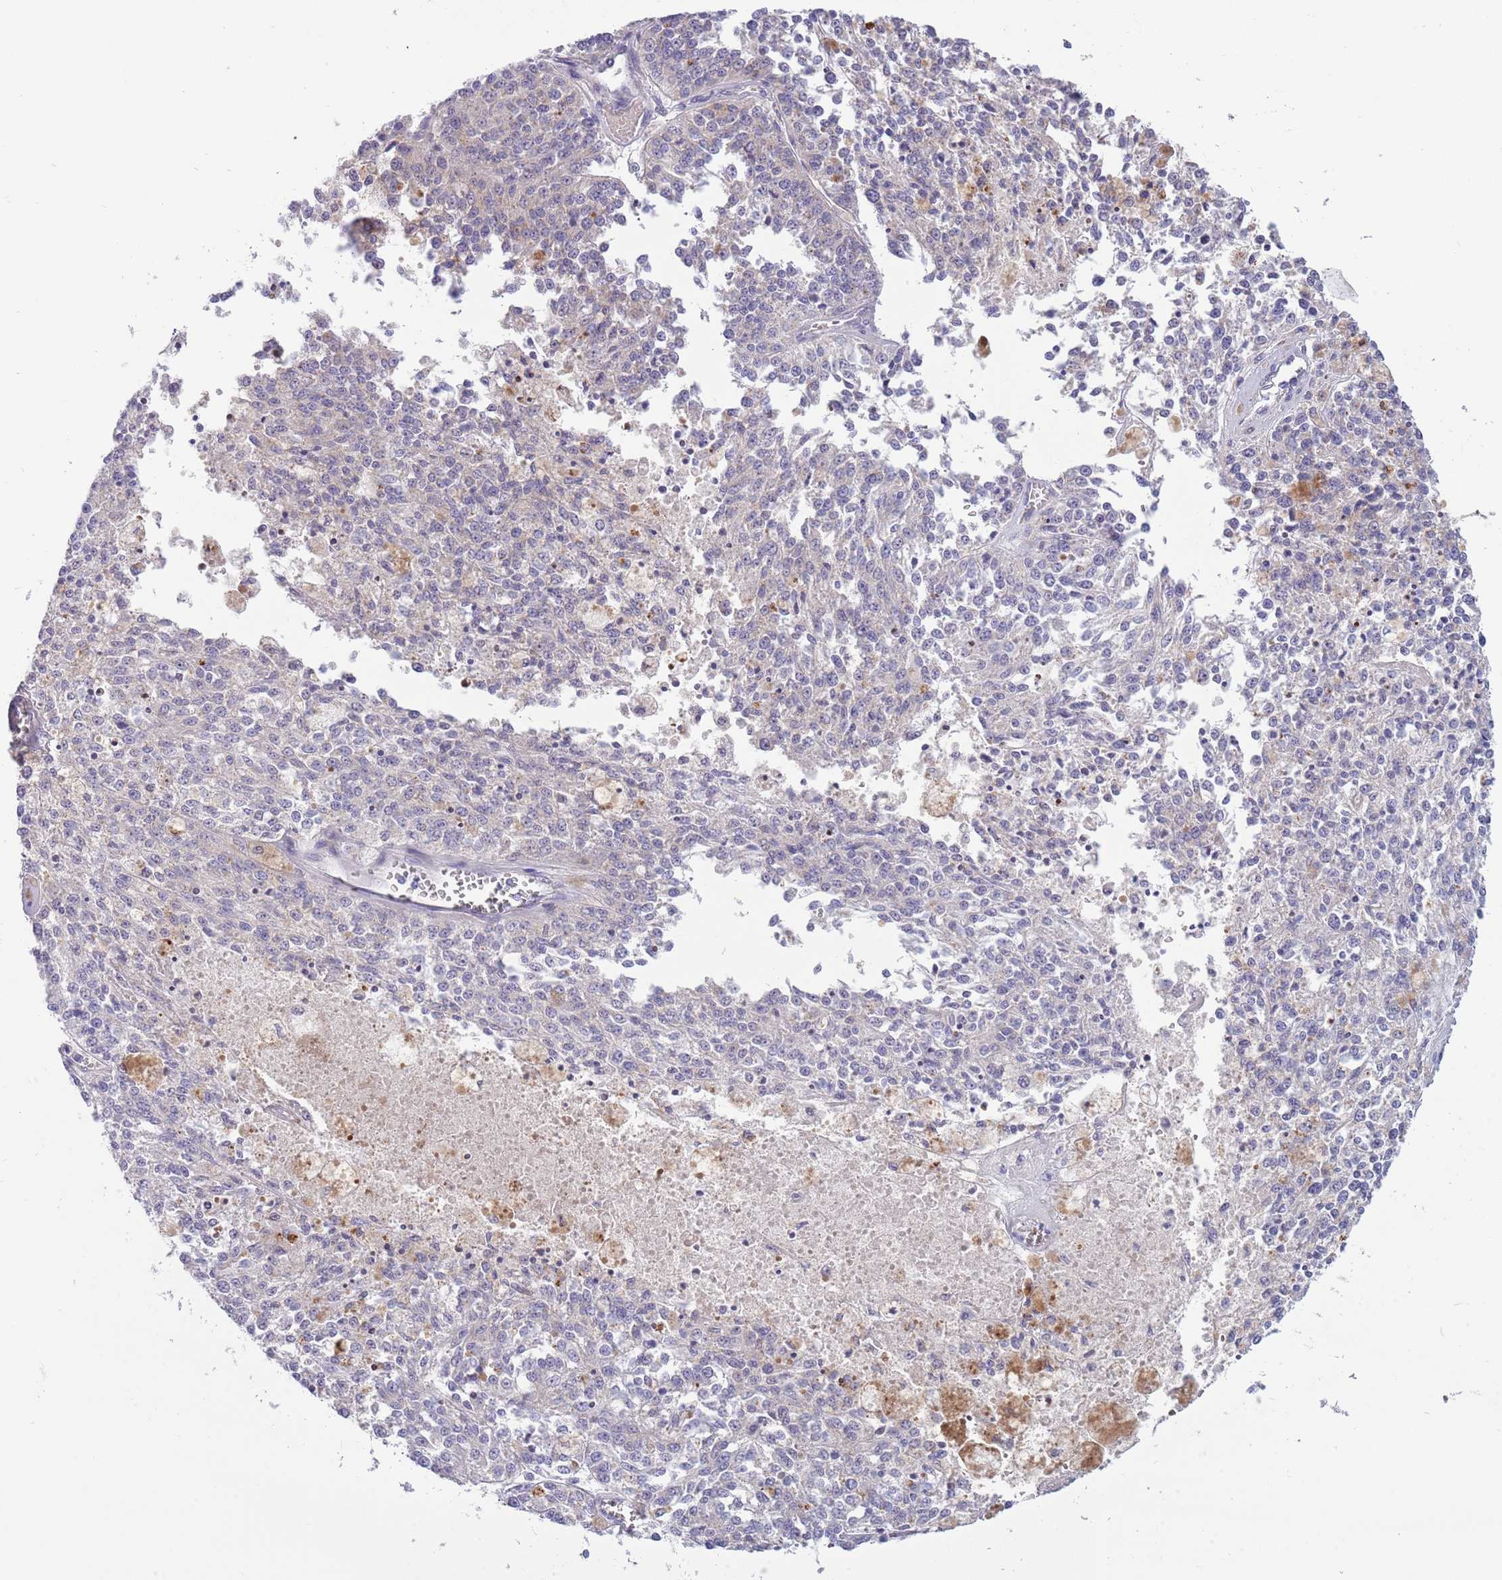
{"staining": {"intensity": "negative", "quantity": "none", "location": "none"}, "tissue": "melanoma", "cell_type": "Tumor cells", "image_type": "cancer", "snomed": [{"axis": "morphology", "description": "Malignant melanoma, NOS"}, {"axis": "topography", "description": "Skin"}], "caption": "Malignant melanoma was stained to show a protein in brown. There is no significant staining in tumor cells.", "gene": "DDHD1", "patient": {"sex": "female", "age": 64}}